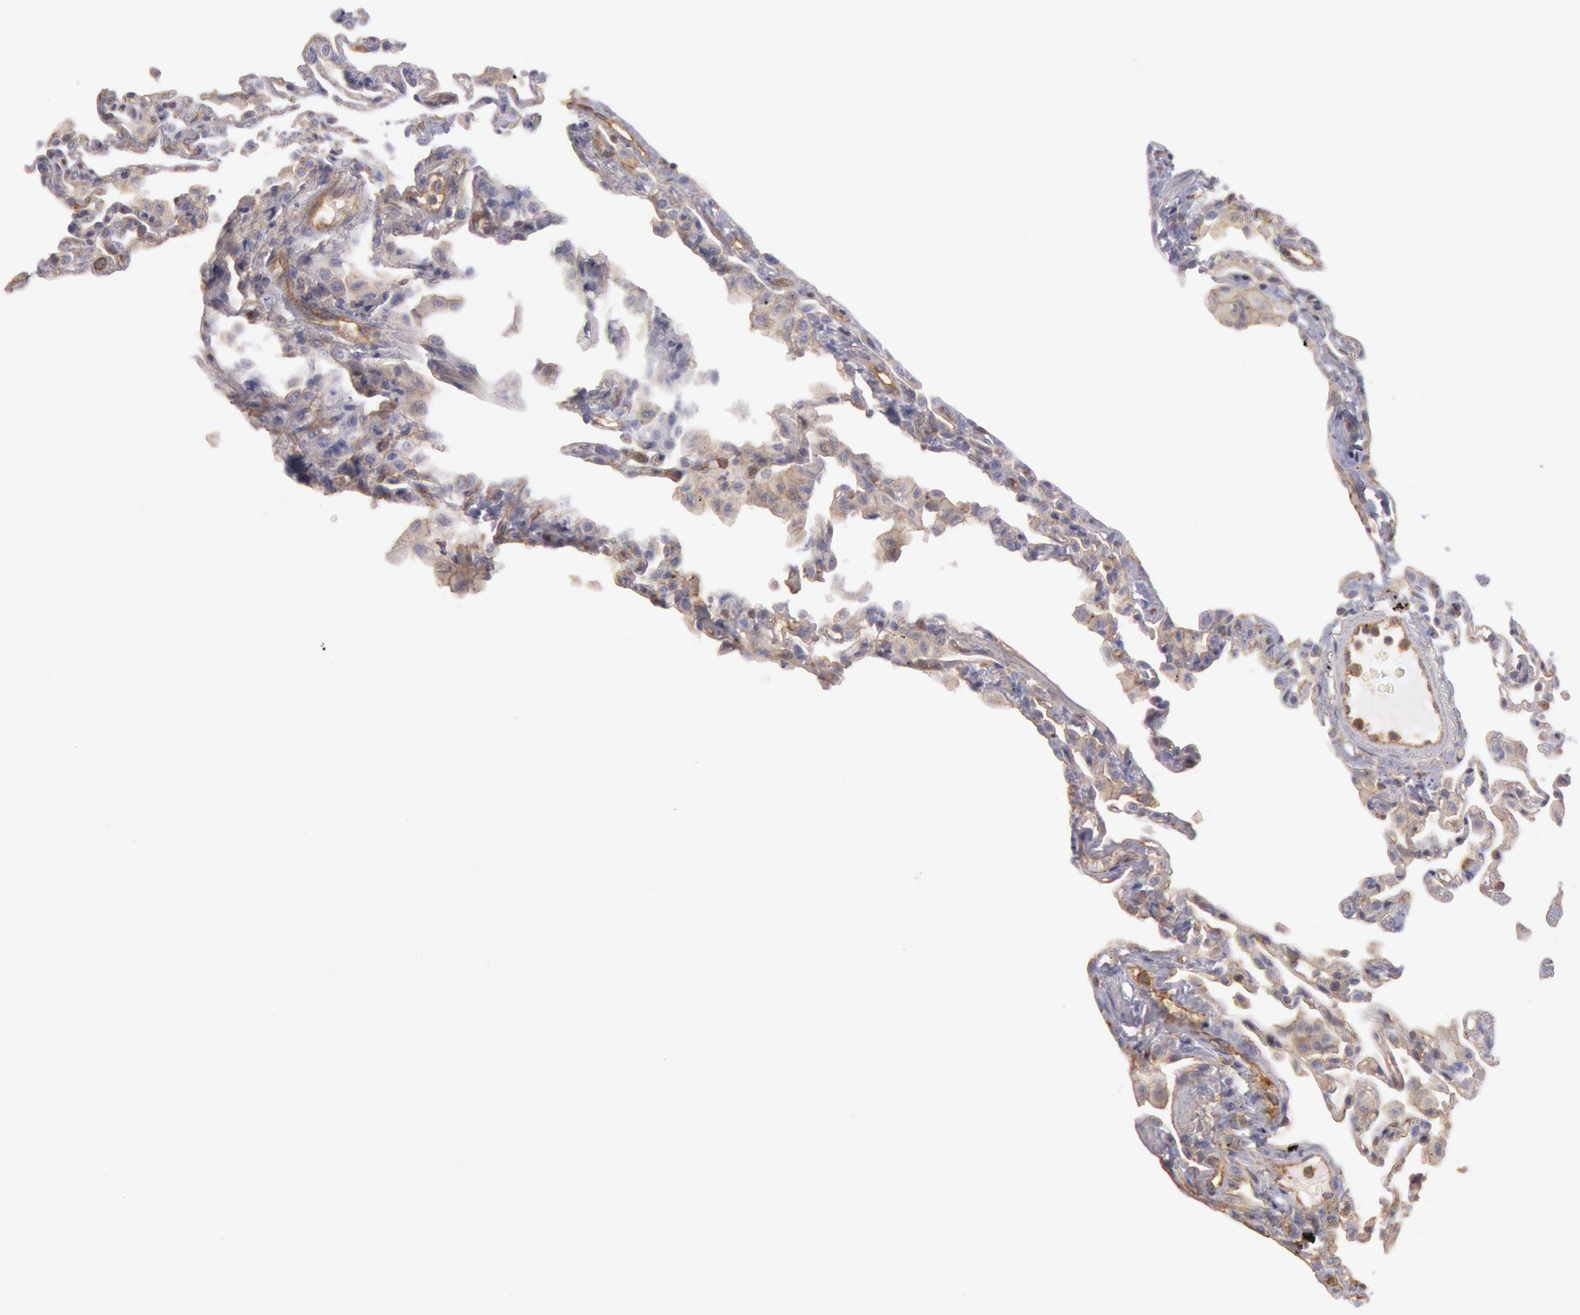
{"staining": {"intensity": "weak", "quantity": "<25%", "location": "cytoplasmic/membranous"}, "tissue": "lung", "cell_type": "Alveolar cells", "image_type": "normal", "snomed": [{"axis": "morphology", "description": "Normal tissue, NOS"}, {"axis": "topography", "description": "Lung"}], "caption": "The immunohistochemistry photomicrograph has no significant expression in alveolar cells of lung. (DAB (3,3'-diaminobenzidine) immunohistochemistry visualized using brightfield microscopy, high magnification).", "gene": "SNAP23", "patient": {"sex": "female", "age": 49}}